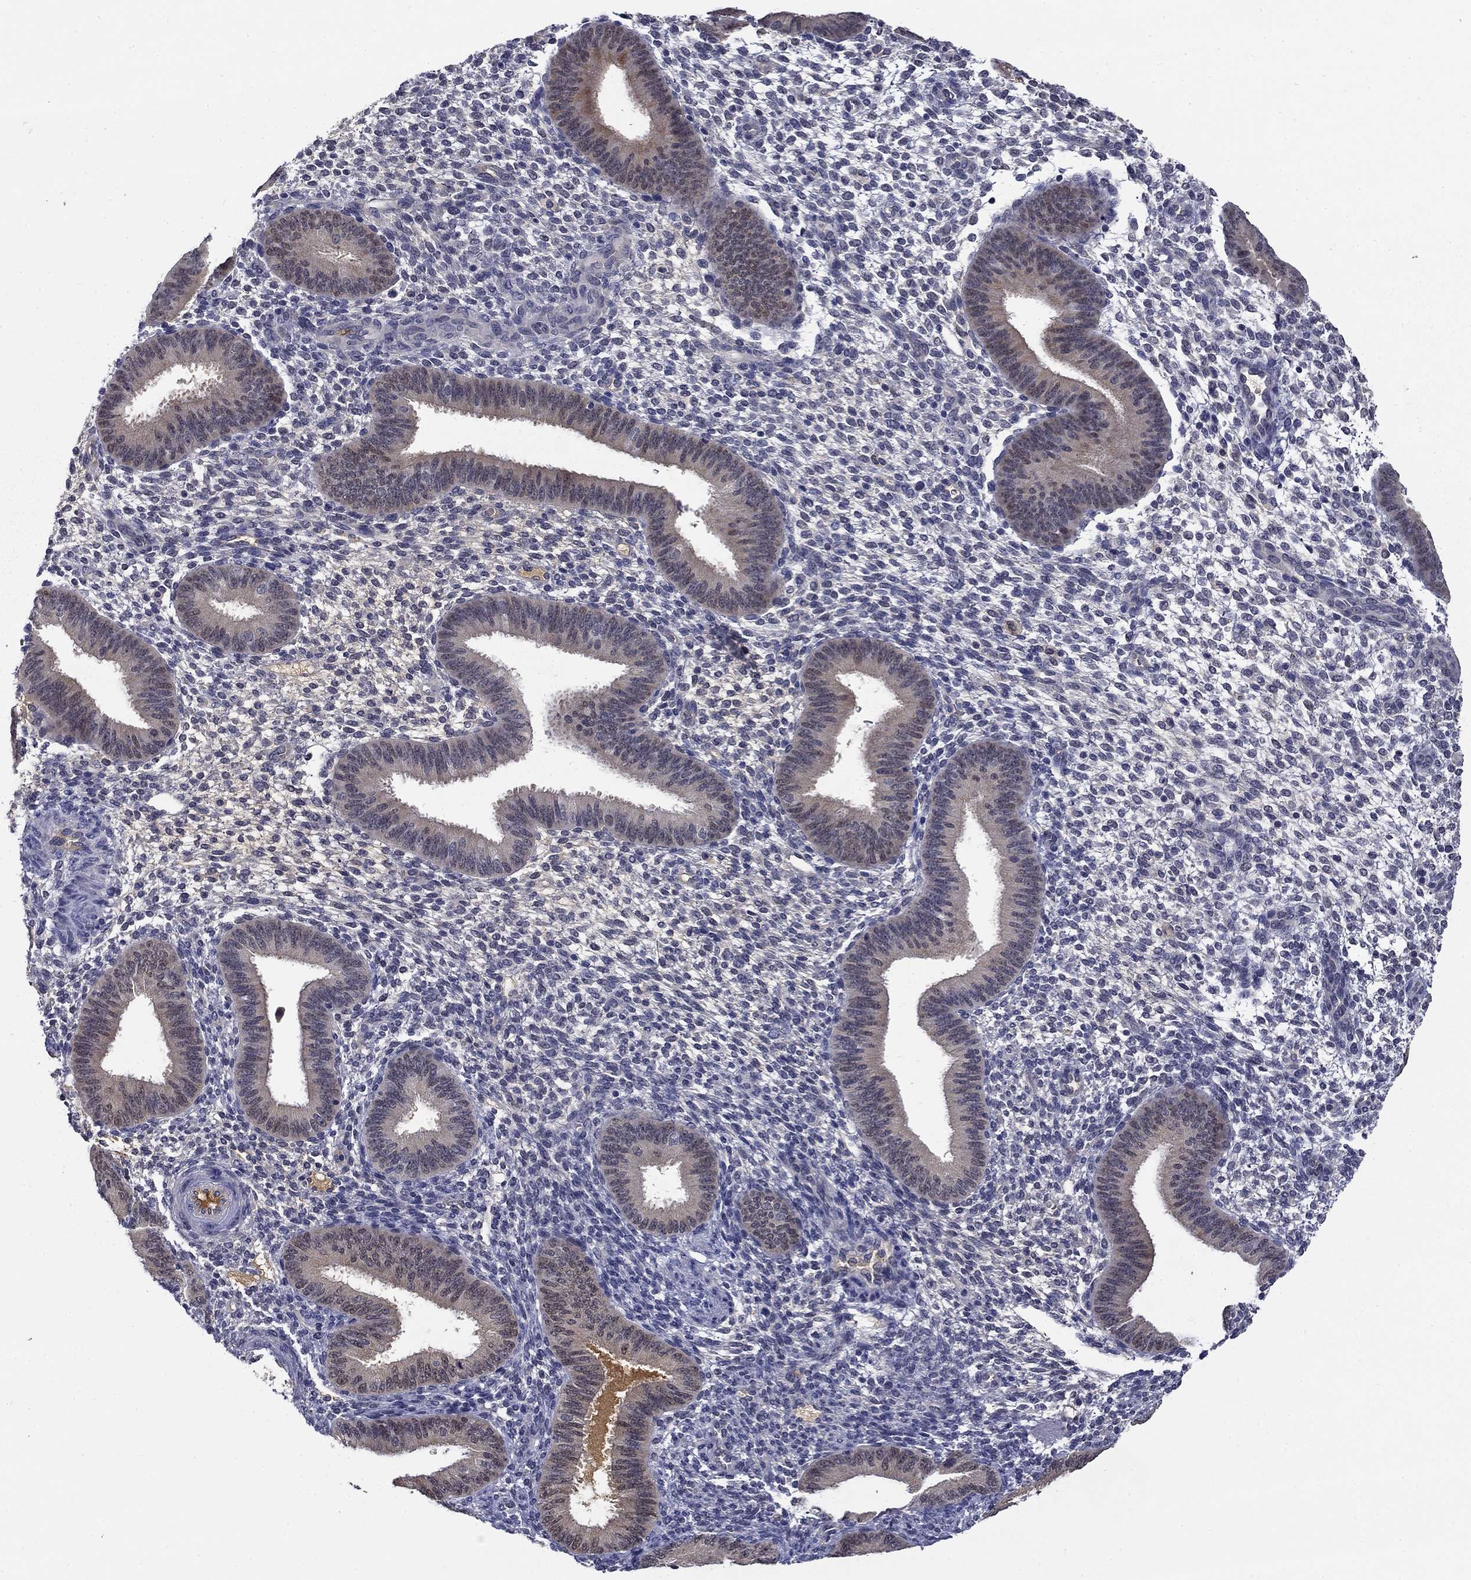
{"staining": {"intensity": "negative", "quantity": "none", "location": "none"}, "tissue": "endometrium", "cell_type": "Cells in endometrial stroma", "image_type": "normal", "snomed": [{"axis": "morphology", "description": "Normal tissue, NOS"}, {"axis": "topography", "description": "Endometrium"}], "caption": "Cells in endometrial stroma show no significant protein positivity in unremarkable endometrium. (Brightfield microscopy of DAB (3,3'-diaminobenzidine) IHC at high magnification).", "gene": "DDTL", "patient": {"sex": "female", "age": 39}}